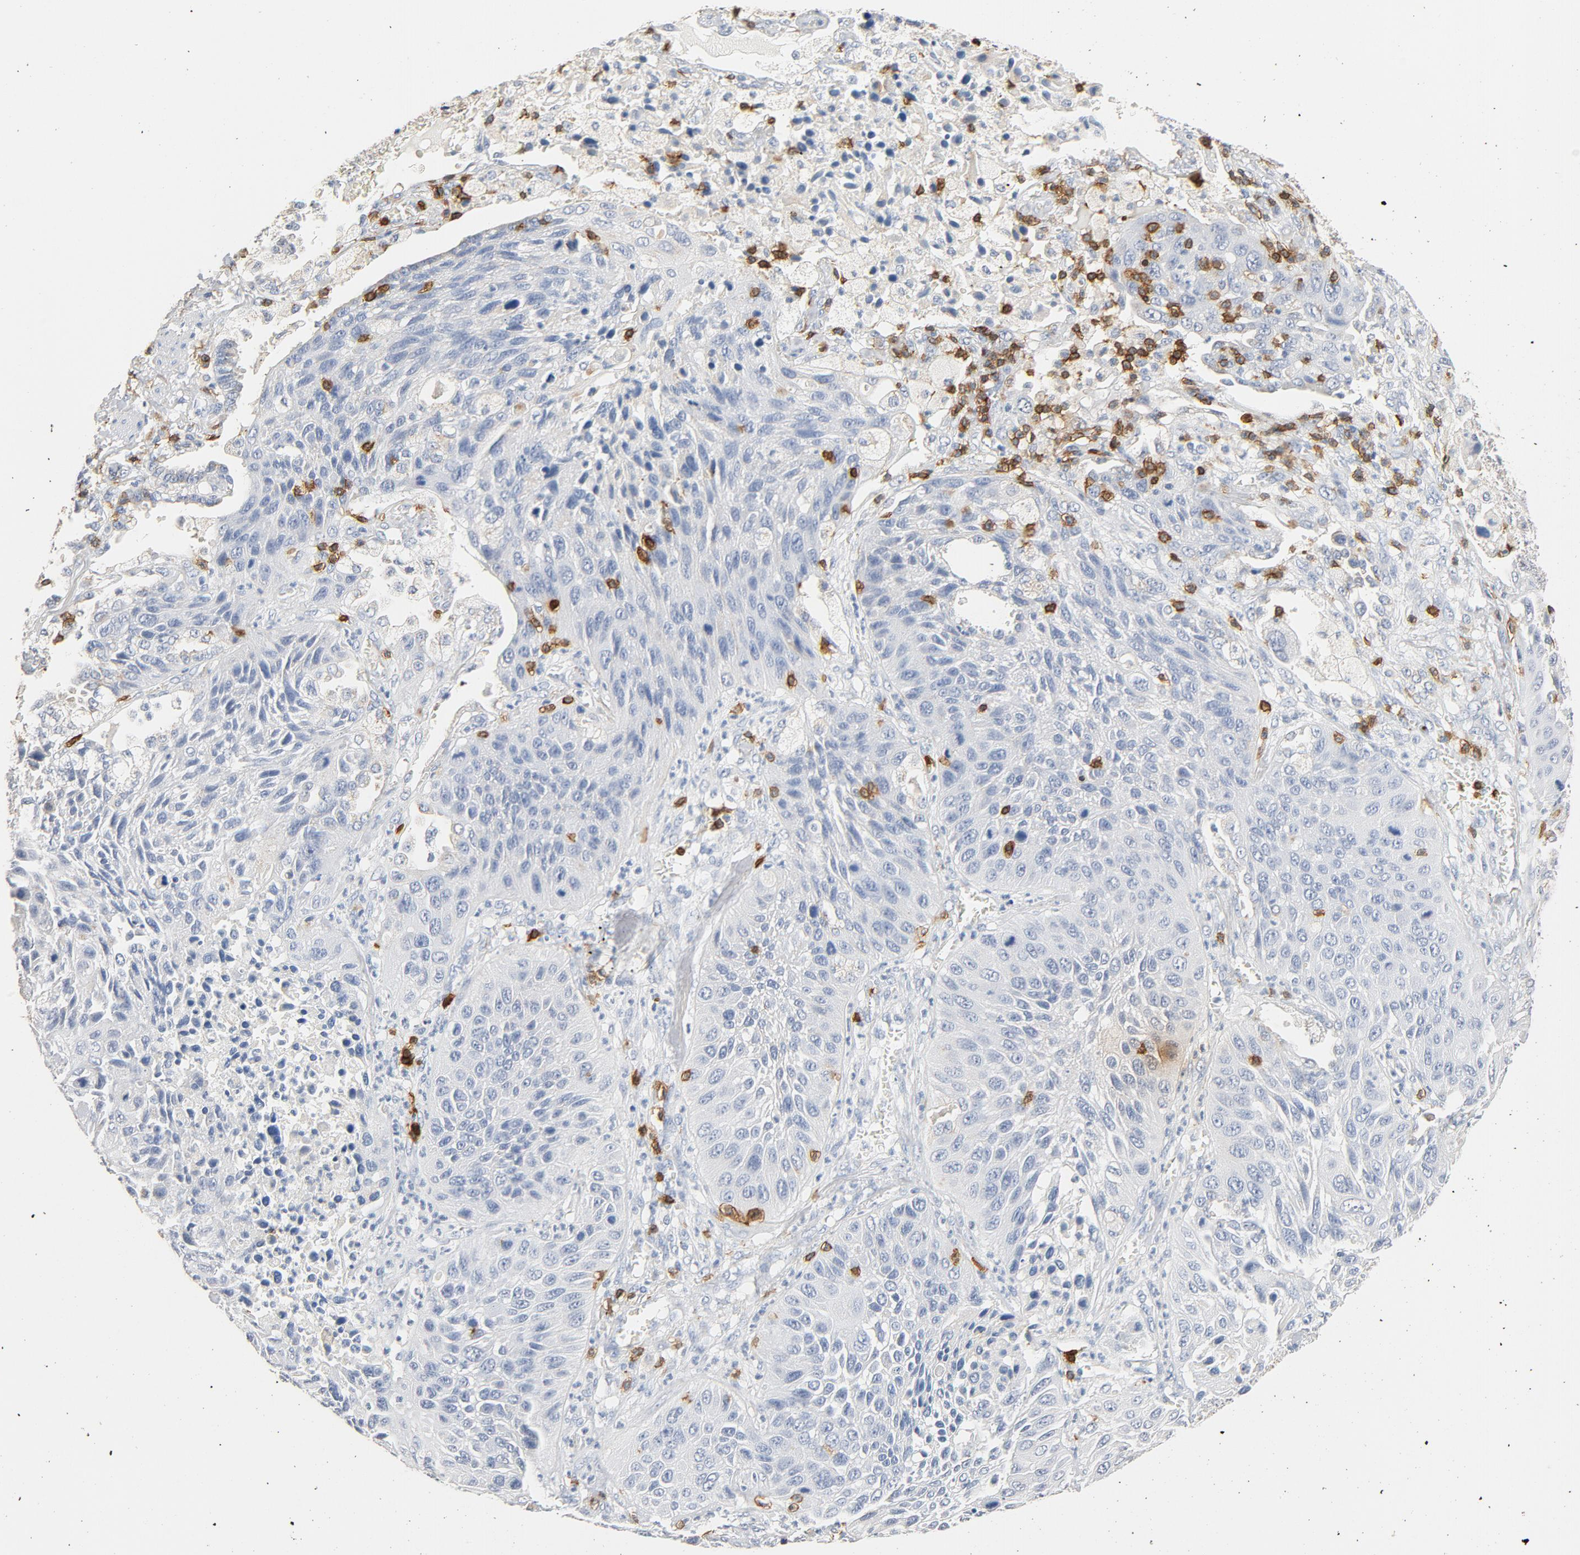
{"staining": {"intensity": "negative", "quantity": "none", "location": "none"}, "tissue": "lung cancer", "cell_type": "Tumor cells", "image_type": "cancer", "snomed": [{"axis": "morphology", "description": "Squamous cell carcinoma, NOS"}, {"axis": "topography", "description": "Lung"}], "caption": "DAB immunohistochemical staining of human squamous cell carcinoma (lung) displays no significant staining in tumor cells.", "gene": "CD247", "patient": {"sex": "female", "age": 76}}